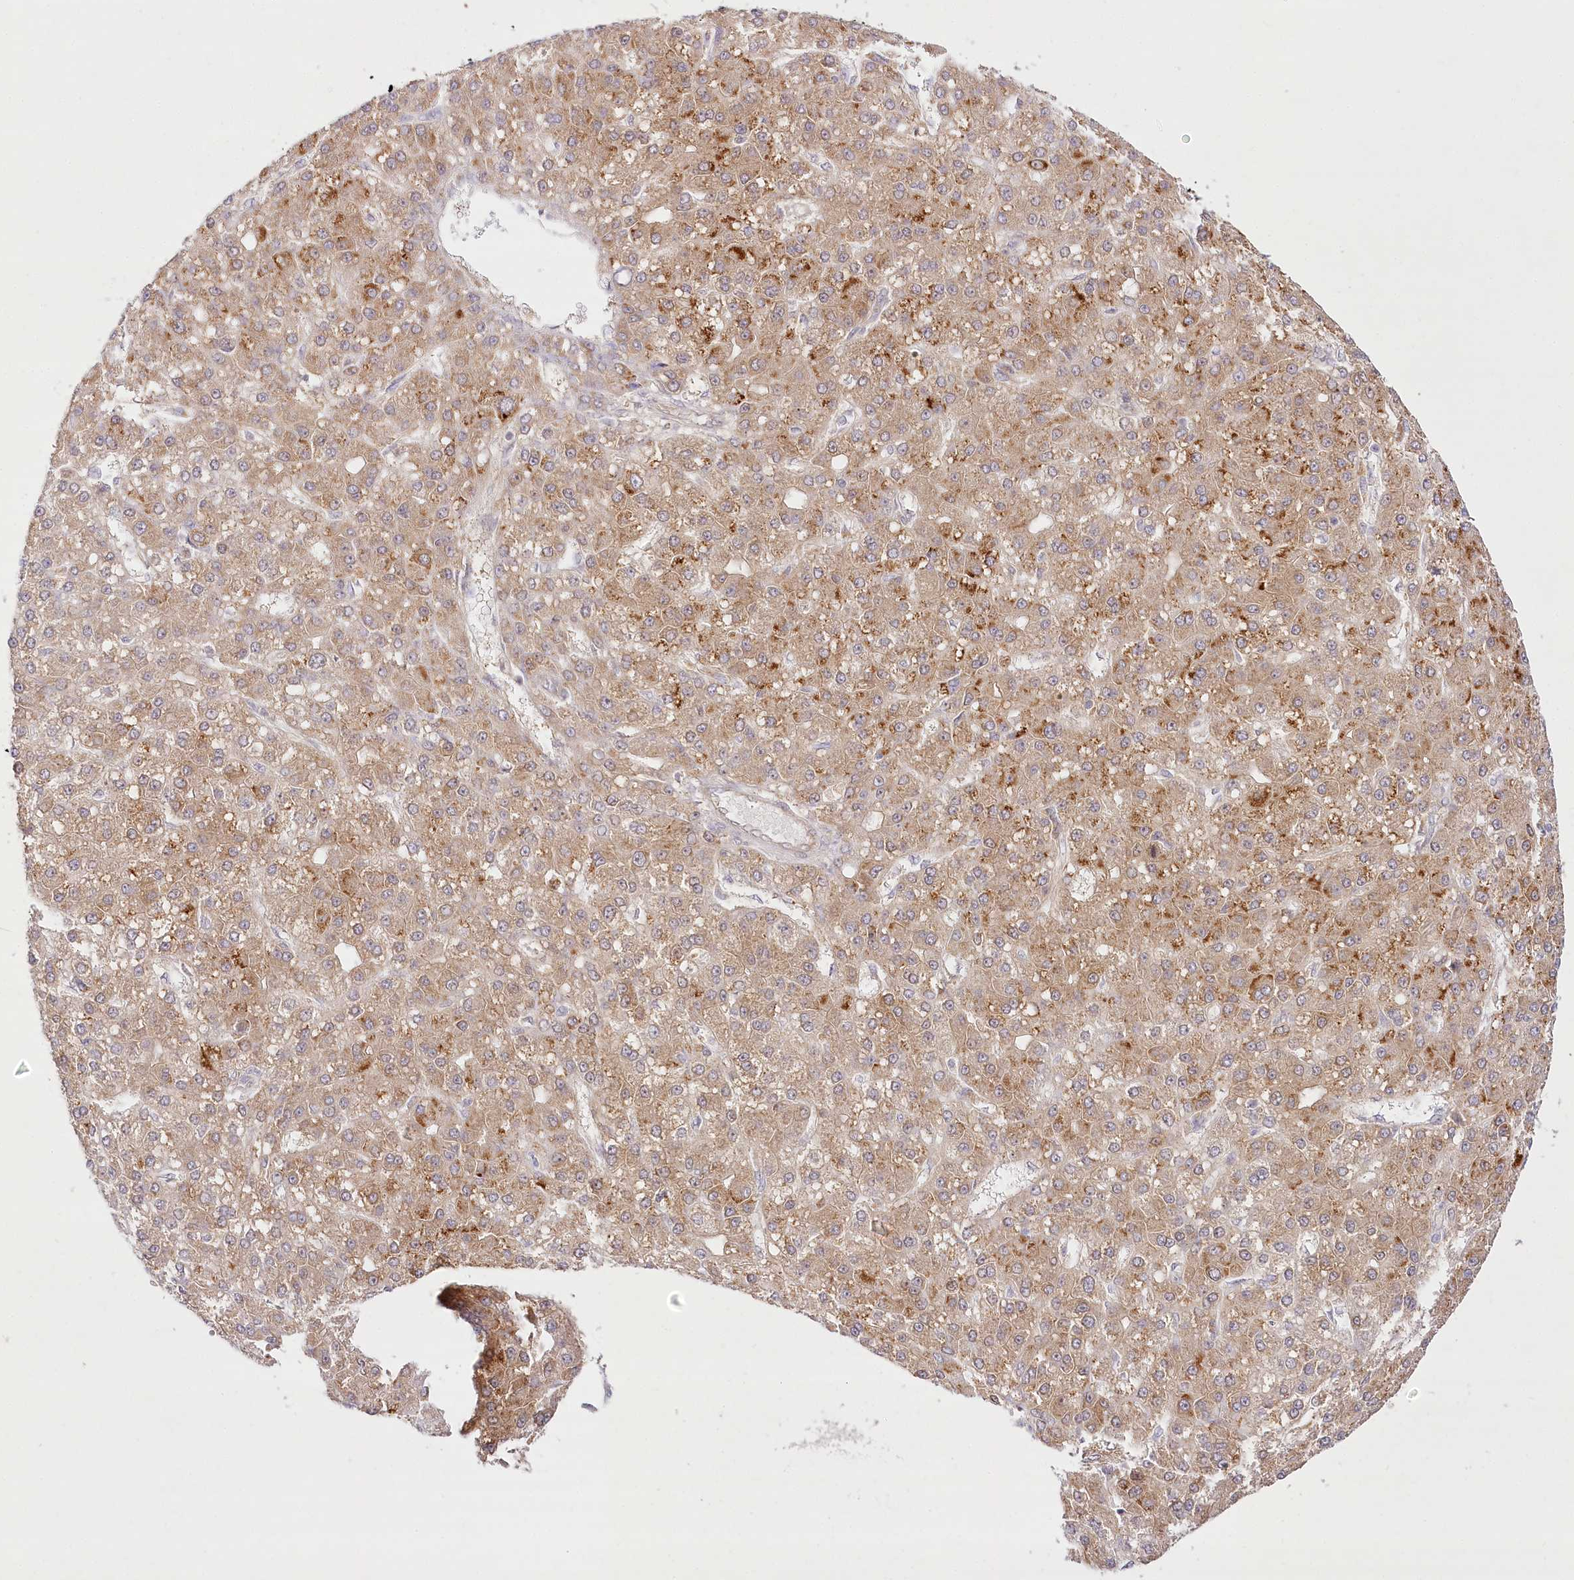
{"staining": {"intensity": "moderate", "quantity": "25%-75%", "location": "cytoplasmic/membranous"}, "tissue": "liver cancer", "cell_type": "Tumor cells", "image_type": "cancer", "snomed": [{"axis": "morphology", "description": "Carcinoma, Hepatocellular, NOS"}, {"axis": "topography", "description": "Liver"}], "caption": "Liver hepatocellular carcinoma tissue displays moderate cytoplasmic/membranous expression in about 25%-75% of tumor cells, visualized by immunohistochemistry.", "gene": "INPP4B", "patient": {"sex": "male", "age": 67}}